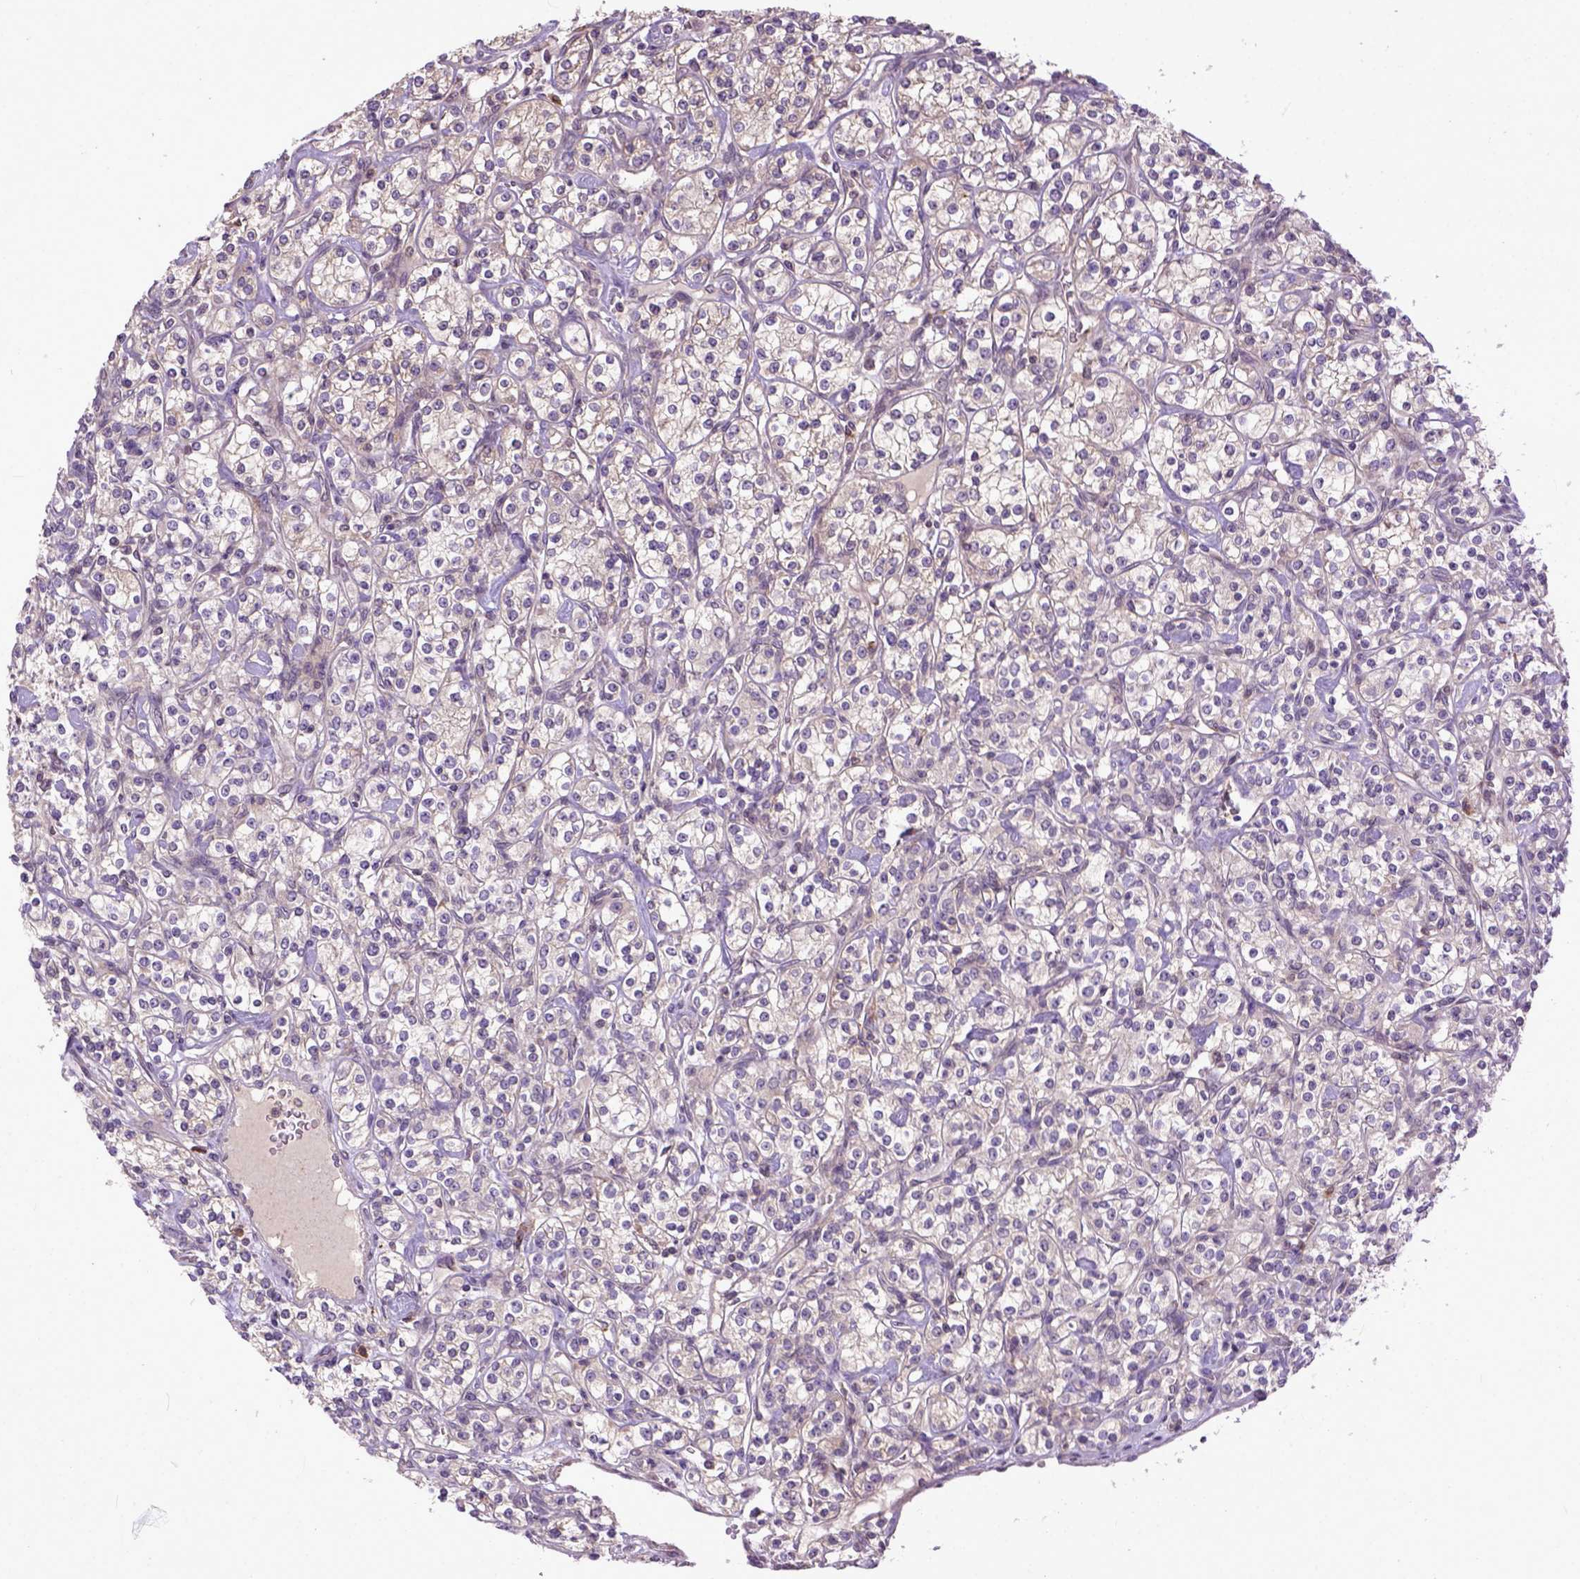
{"staining": {"intensity": "negative", "quantity": "none", "location": "none"}, "tissue": "renal cancer", "cell_type": "Tumor cells", "image_type": "cancer", "snomed": [{"axis": "morphology", "description": "Adenocarcinoma, NOS"}, {"axis": "topography", "description": "Kidney"}], "caption": "Protein analysis of renal cancer (adenocarcinoma) exhibits no significant positivity in tumor cells.", "gene": "CPNE1", "patient": {"sex": "male", "age": 77}}